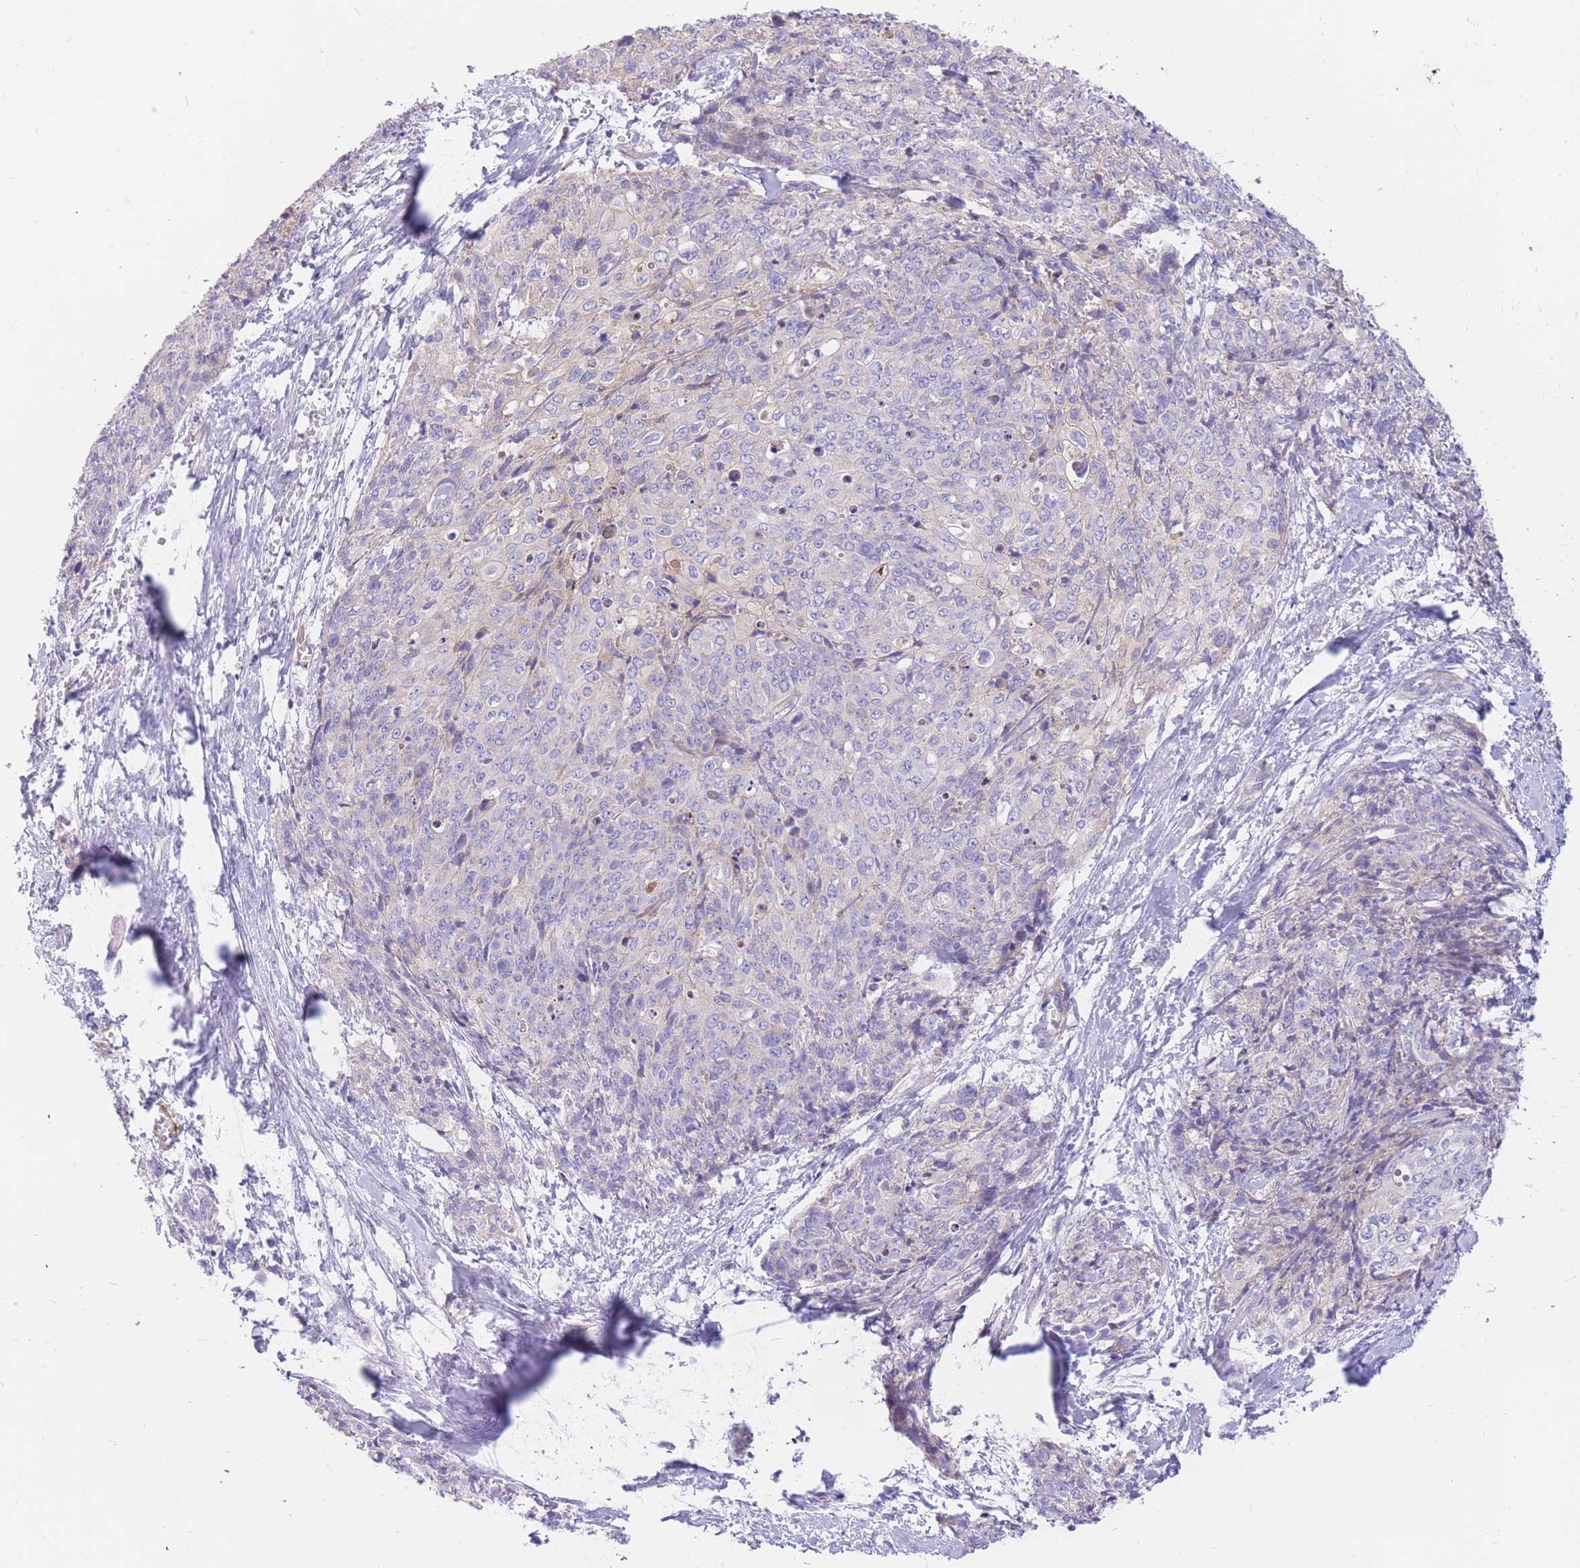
{"staining": {"intensity": "negative", "quantity": "none", "location": "none"}, "tissue": "skin cancer", "cell_type": "Tumor cells", "image_type": "cancer", "snomed": [{"axis": "morphology", "description": "Squamous cell carcinoma, NOS"}, {"axis": "topography", "description": "Skin"}, {"axis": "topography", "description": "Vulva"}], "caption": "High power microscopy histopathology image of an immunohistochemistry (IHC) photomicrograph of squamous cell carcinoma (skin), revealing no significant expression in tumor cells. (DAB immunohistochemistry (IHC) visualized using brightfield microscopy, high magnification).", "gene": "SULT1A1", "patient": {"sex": "female", "age": 85}}